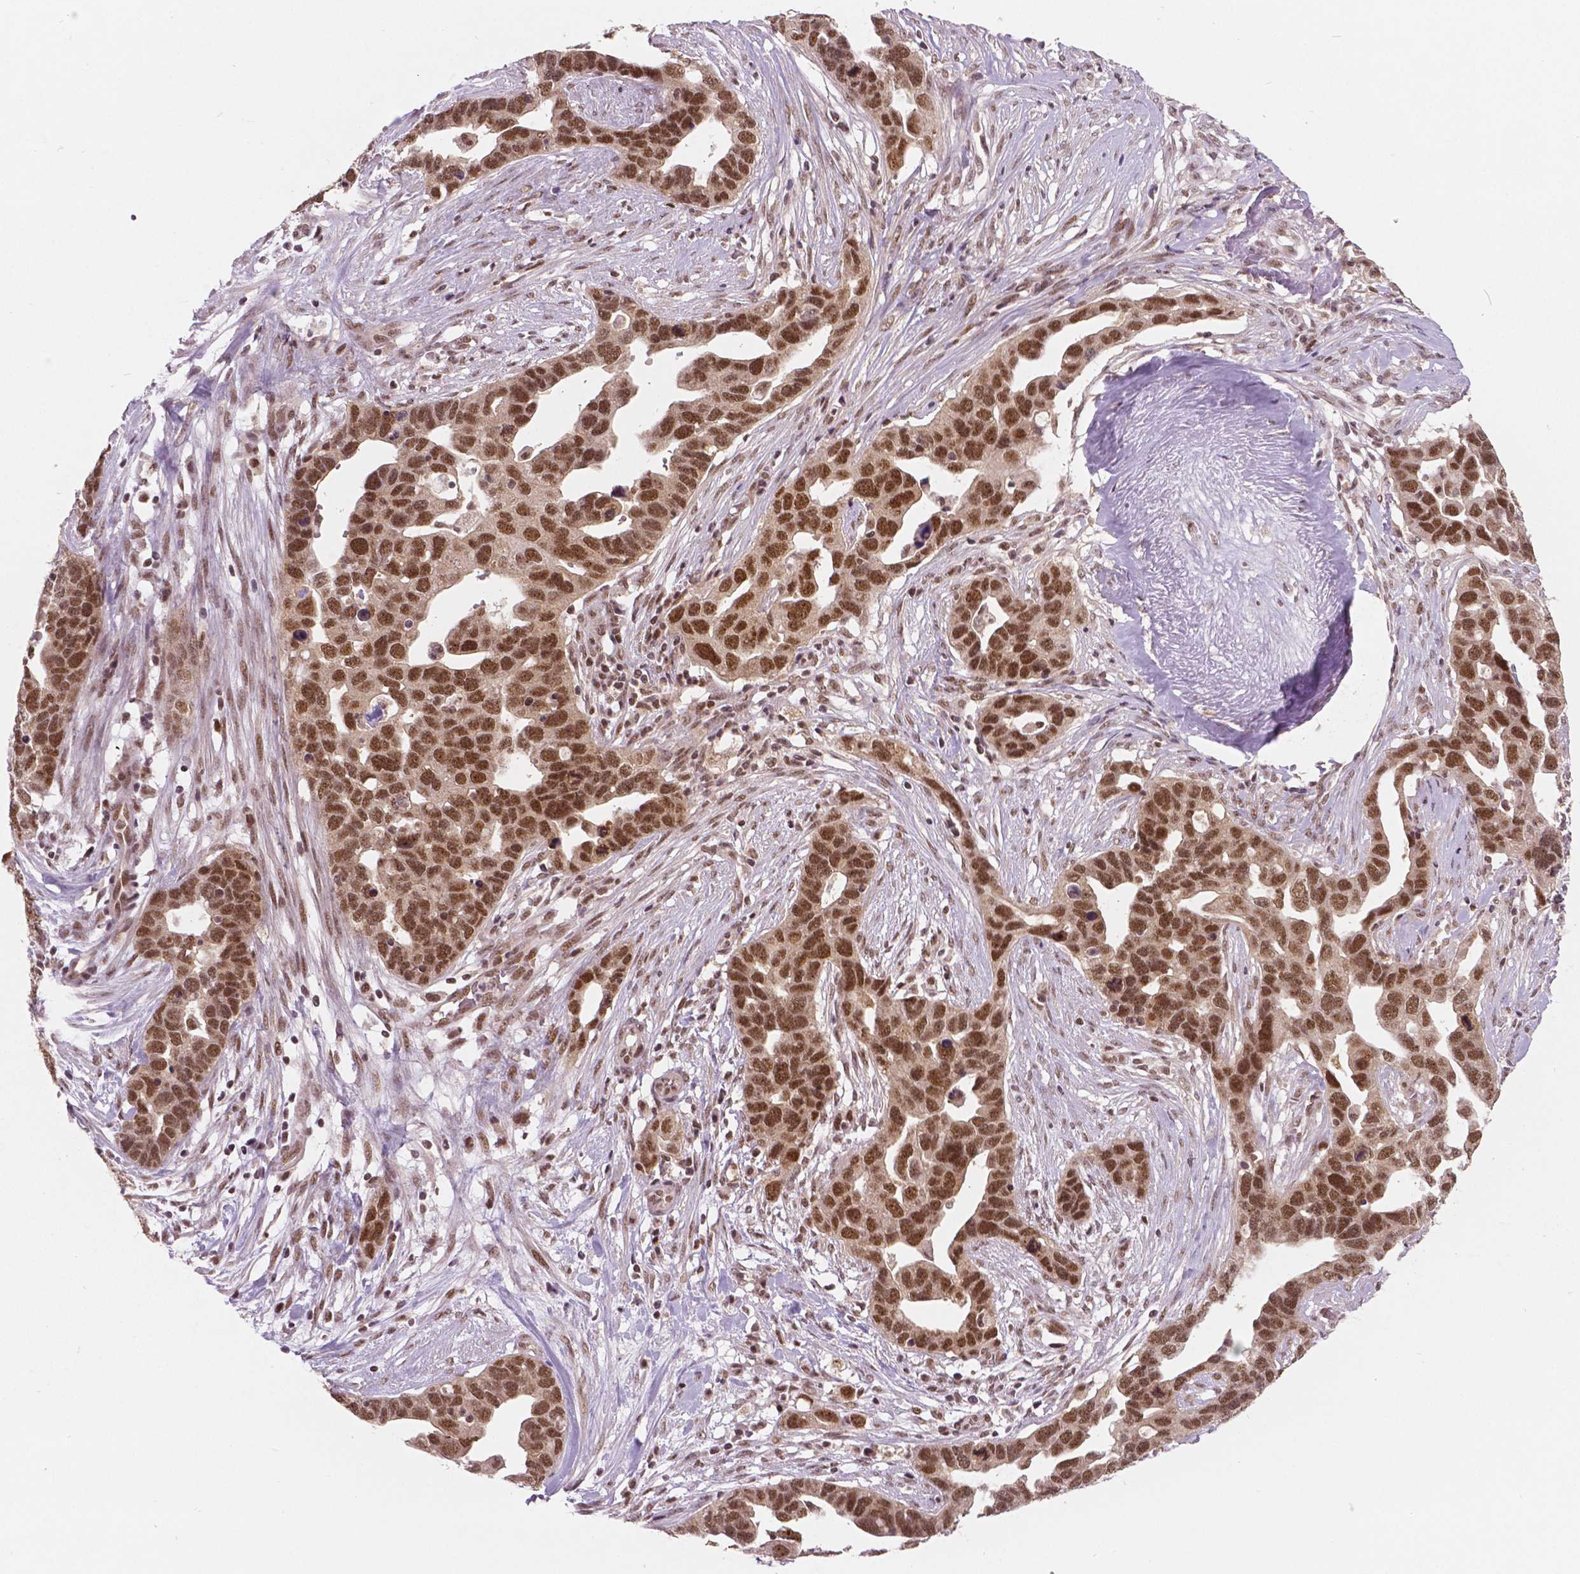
{"staining": {"intensity": "strong", "quantity": ">75%", "location": "nuclear"}, "tissue": "ovarian cancer", "cell_type": "Tumor cells", "image_type": "cancer", "snomed": [{"axis": "morphology", "description": "Cystadenocarcinoma, serous, NOS"}, {"axis": "topography", "description": "Ovary"}], "caption": "Human ovarian serous cystadenocarcinoma stained with a protein marker shows strong staining in tumor cells.", "gene": "NSD2", "patient": {"sex": "female", "age": 54}}